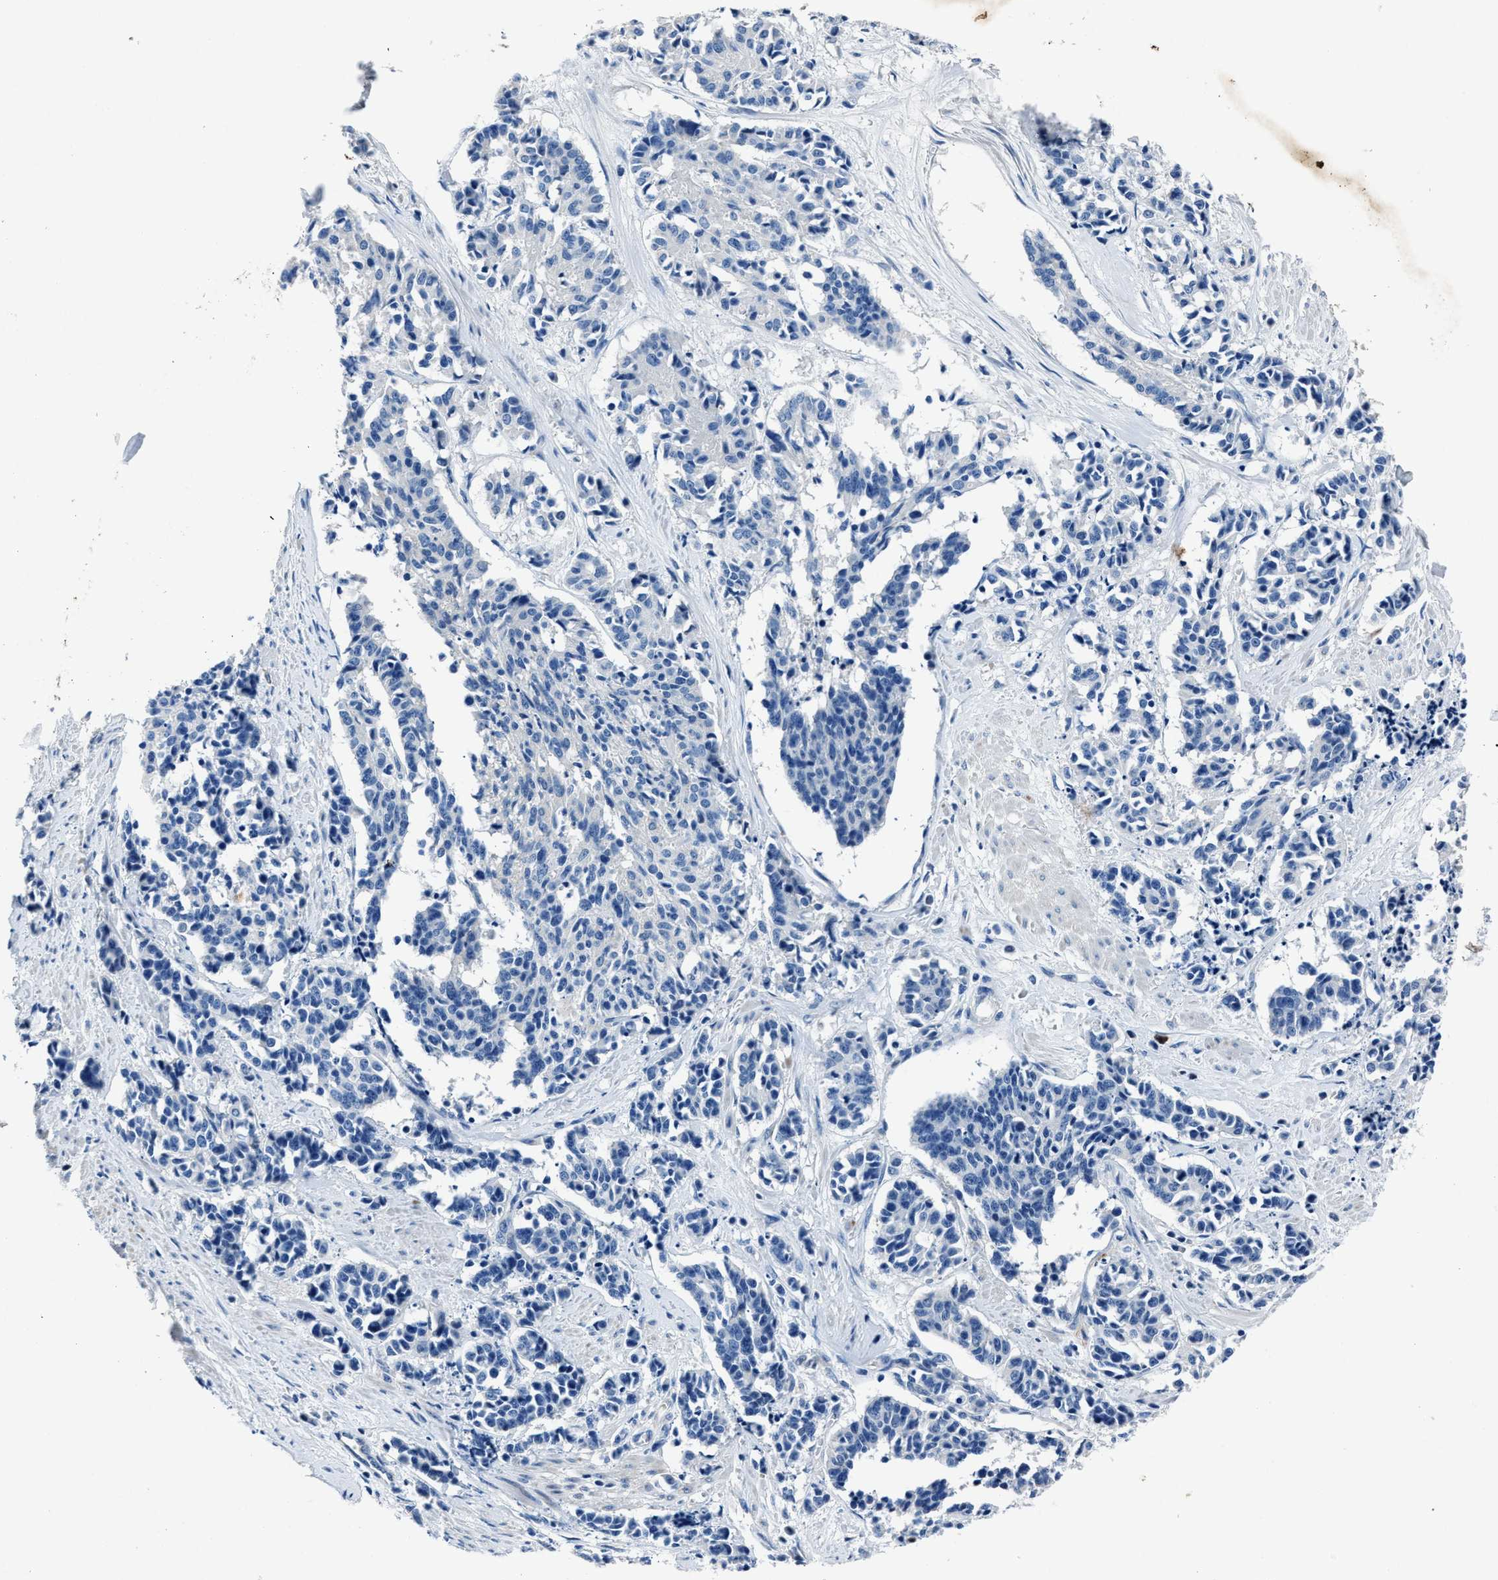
{"staining": {"intensity": "negative", "quantity": "none", "location": "none"}, "tissue": "cervical cancer", "cell_type": "Tumor cells", "image_type": "cancer", "snomed": [{"axis": "morphology", "description": "Squamous cell carcinoma, NOS"}, {"axis": "topography", "description": "Cervix"}], "caption": "Cervical cancer (squamous cell carcinoma) stained for a protein using immunohistochemistry (IHC) exhibits no positivity tumor cells.", "gene": "NACAD", "patient": {"sex": "female", "age": 35}}